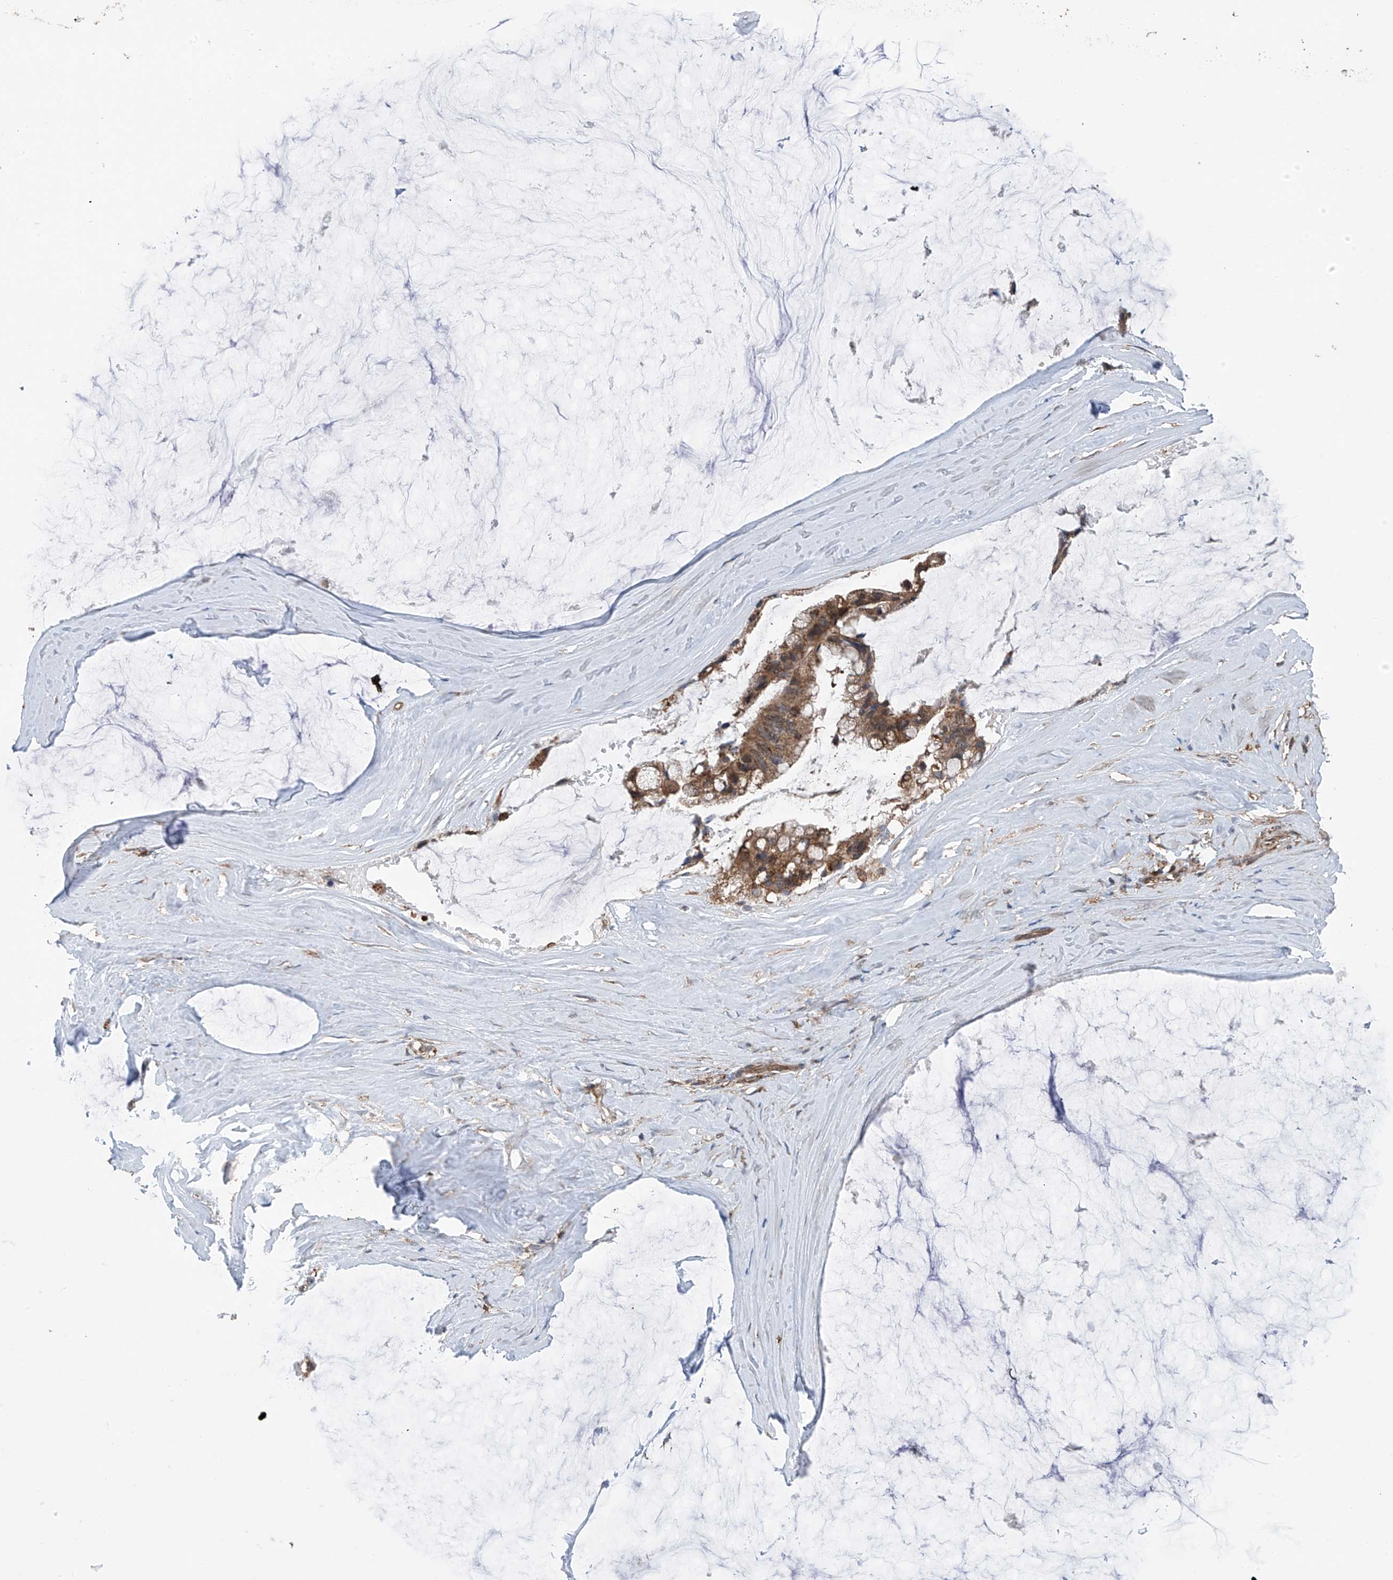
{"staining": {"intensity": "moderate", "quantity": ">75%", "location": "cytoplasmic/membranous"}, "tissue": "ovarian cancer", "cell_type": "Tumor cells", "image_type": "cancer", "snomed": [{"axis": "morphology", "description": "Cystadenocarcinoma, mucinous, NOS"}, {"axis": "topography", "description": "Ovary"}], "caption": "Immunohistochemical staining of human ovarian cancer displays medium levels of moderate cytoplasmic/membranous protein expression in about >75% of tumor cells.", "gene": "ZNF189", "patient": {"sex": "female", "age": 39}}